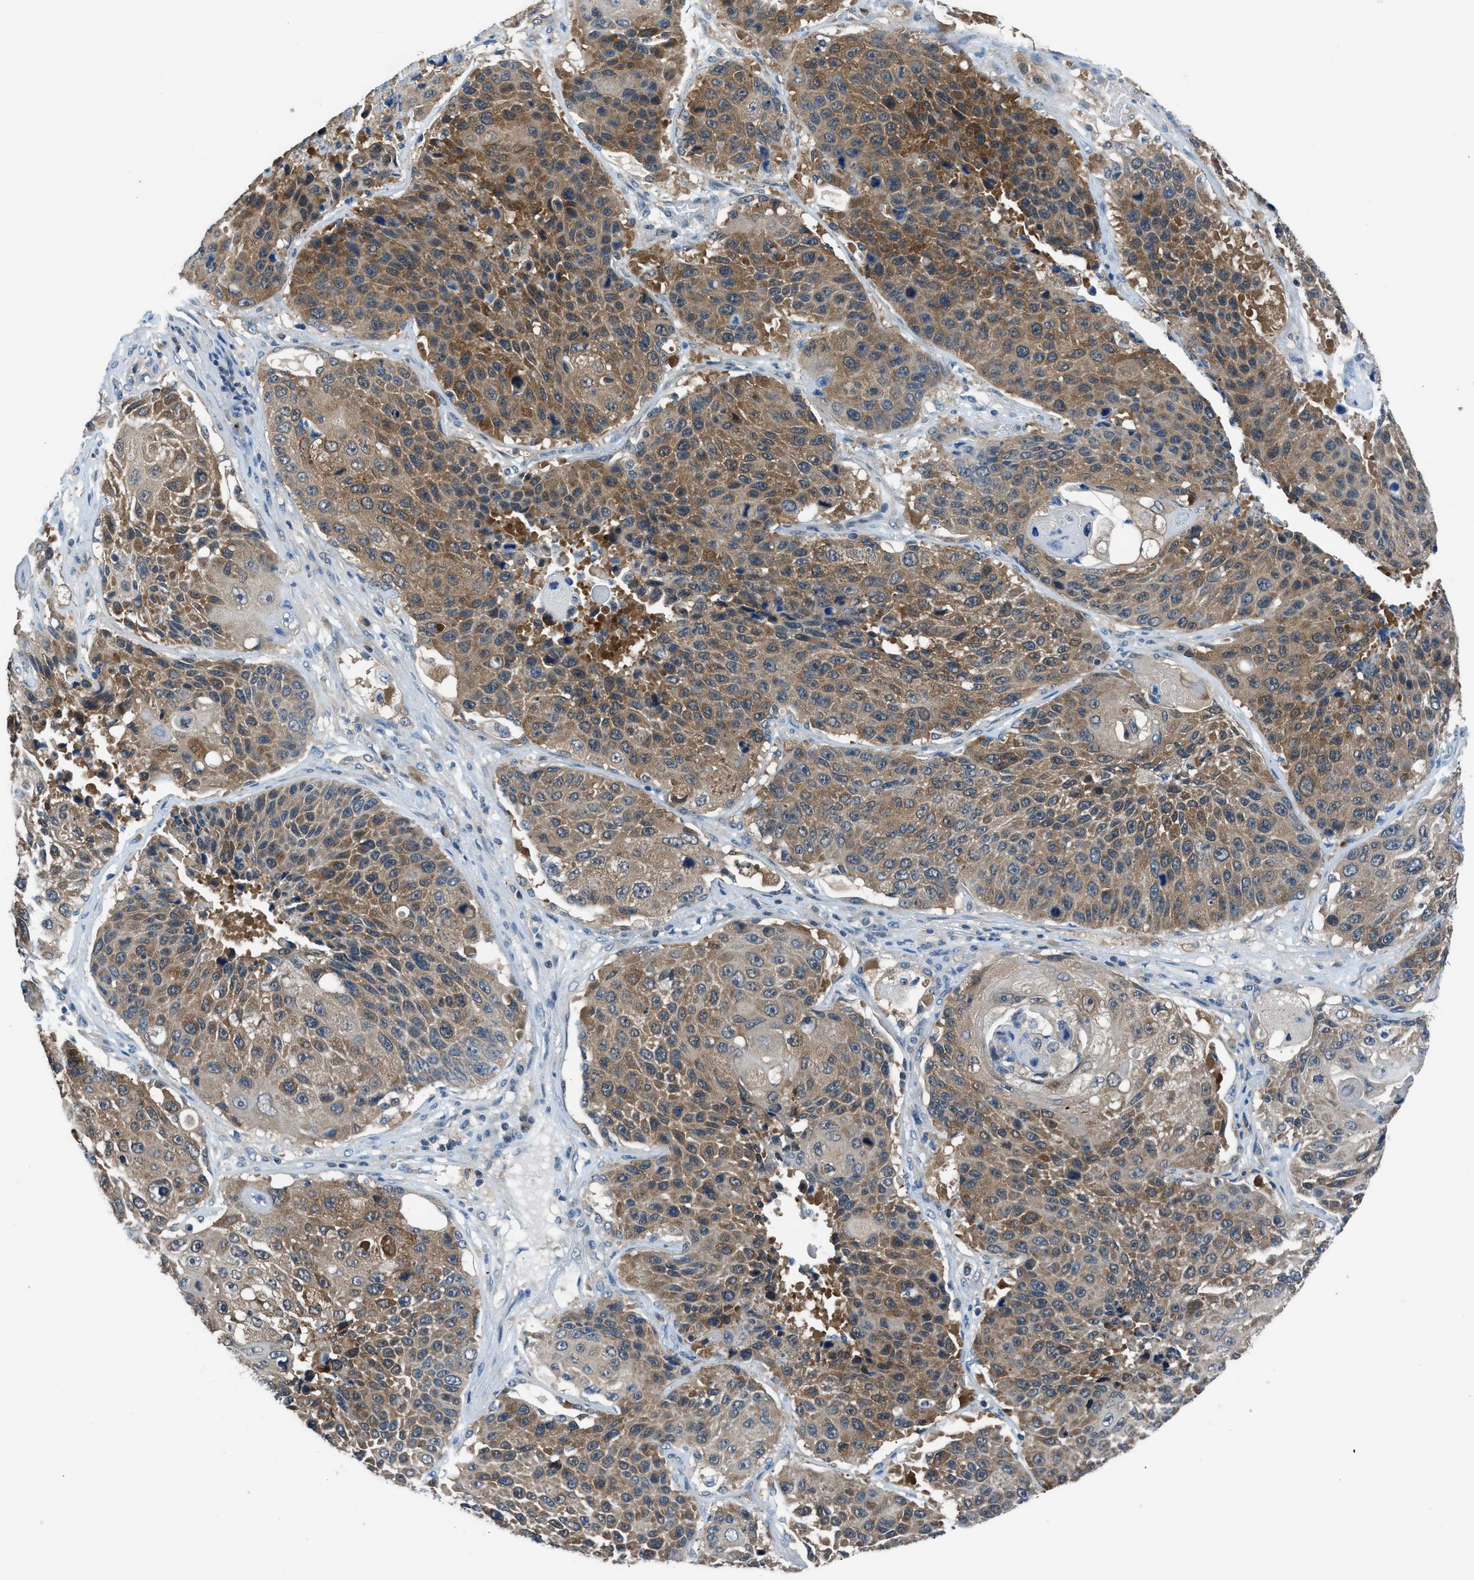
{"staining": {"intensity": "moderate", "quantity": ">75%", "location": "cytoplasmic/membranous"}, "tissue": "lung cancer", "cell_type": "Tumor cells", "image_type": "cancer", "snomed": [{"axis": "morphology", "description": "Squamous cell carcinoma, NOS"}, {"axis": "topography", "description": "Lung"}], "caption": "Tumor cells show moderate cytoplasmic/membranous staining in about >75% of cells in lung cancer (squamous cell carcinoma).", "gene": "ACP1", "patient": {"sex": "male", "age": 61}}